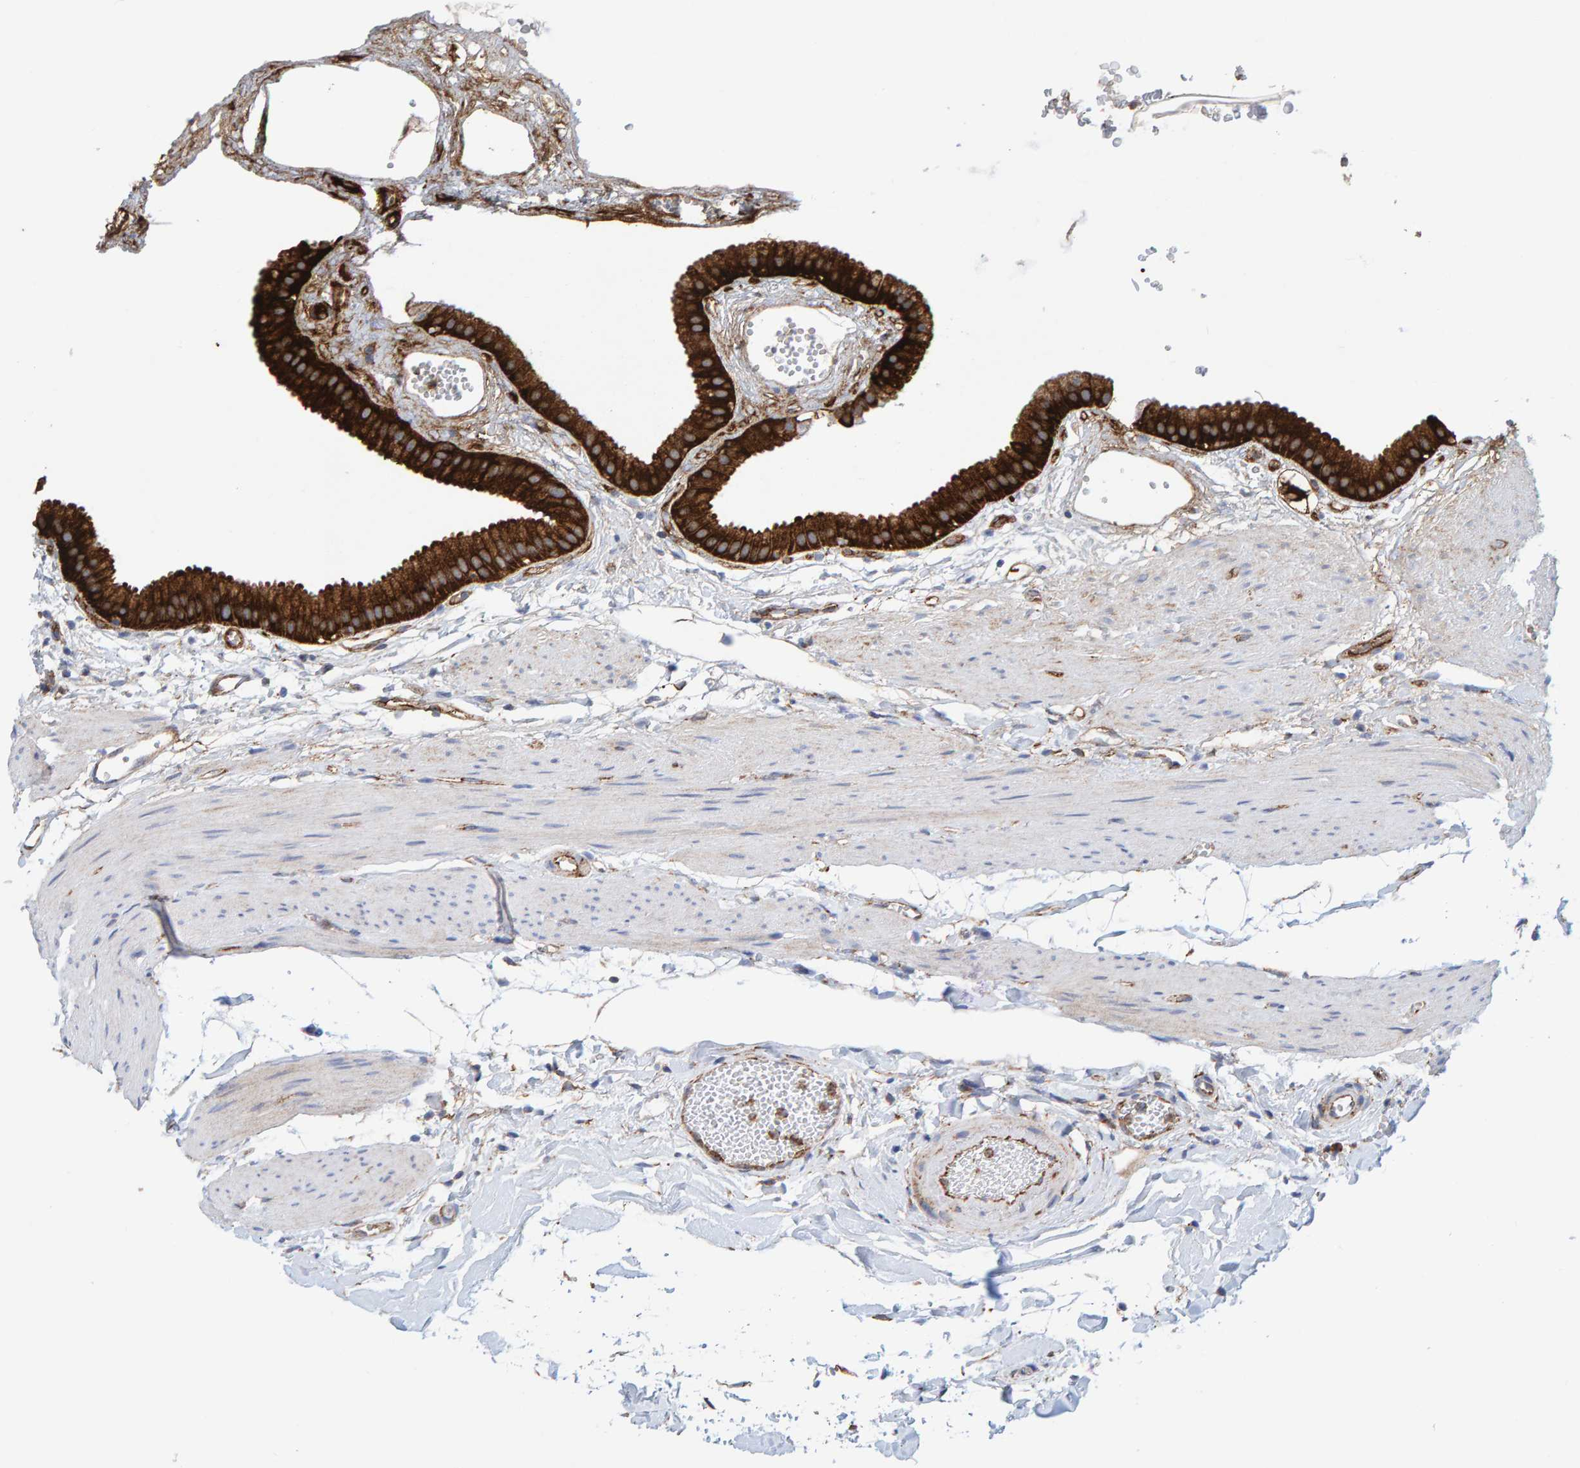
{"staining": {"intensity": "strong", "quantity": ">75%", "location": "cytoplasmic/membranous"}, "tissue": "gallbladder", "cell_type": "Glandular cells", "image_type": "normal", "snomed": [{"axis": "morphology", "description": "Normal tissue, NOS"}, {"axis": "topography", "description": "Gallbladder"}], "caption": "IHC (DAB) staining of normal gallbladder shows strong cytoplasmic/membranous protein staining in approximately >75% of glandular cells.", "gene": "MVP", "patient": {"sex": "female", "age": 64}}